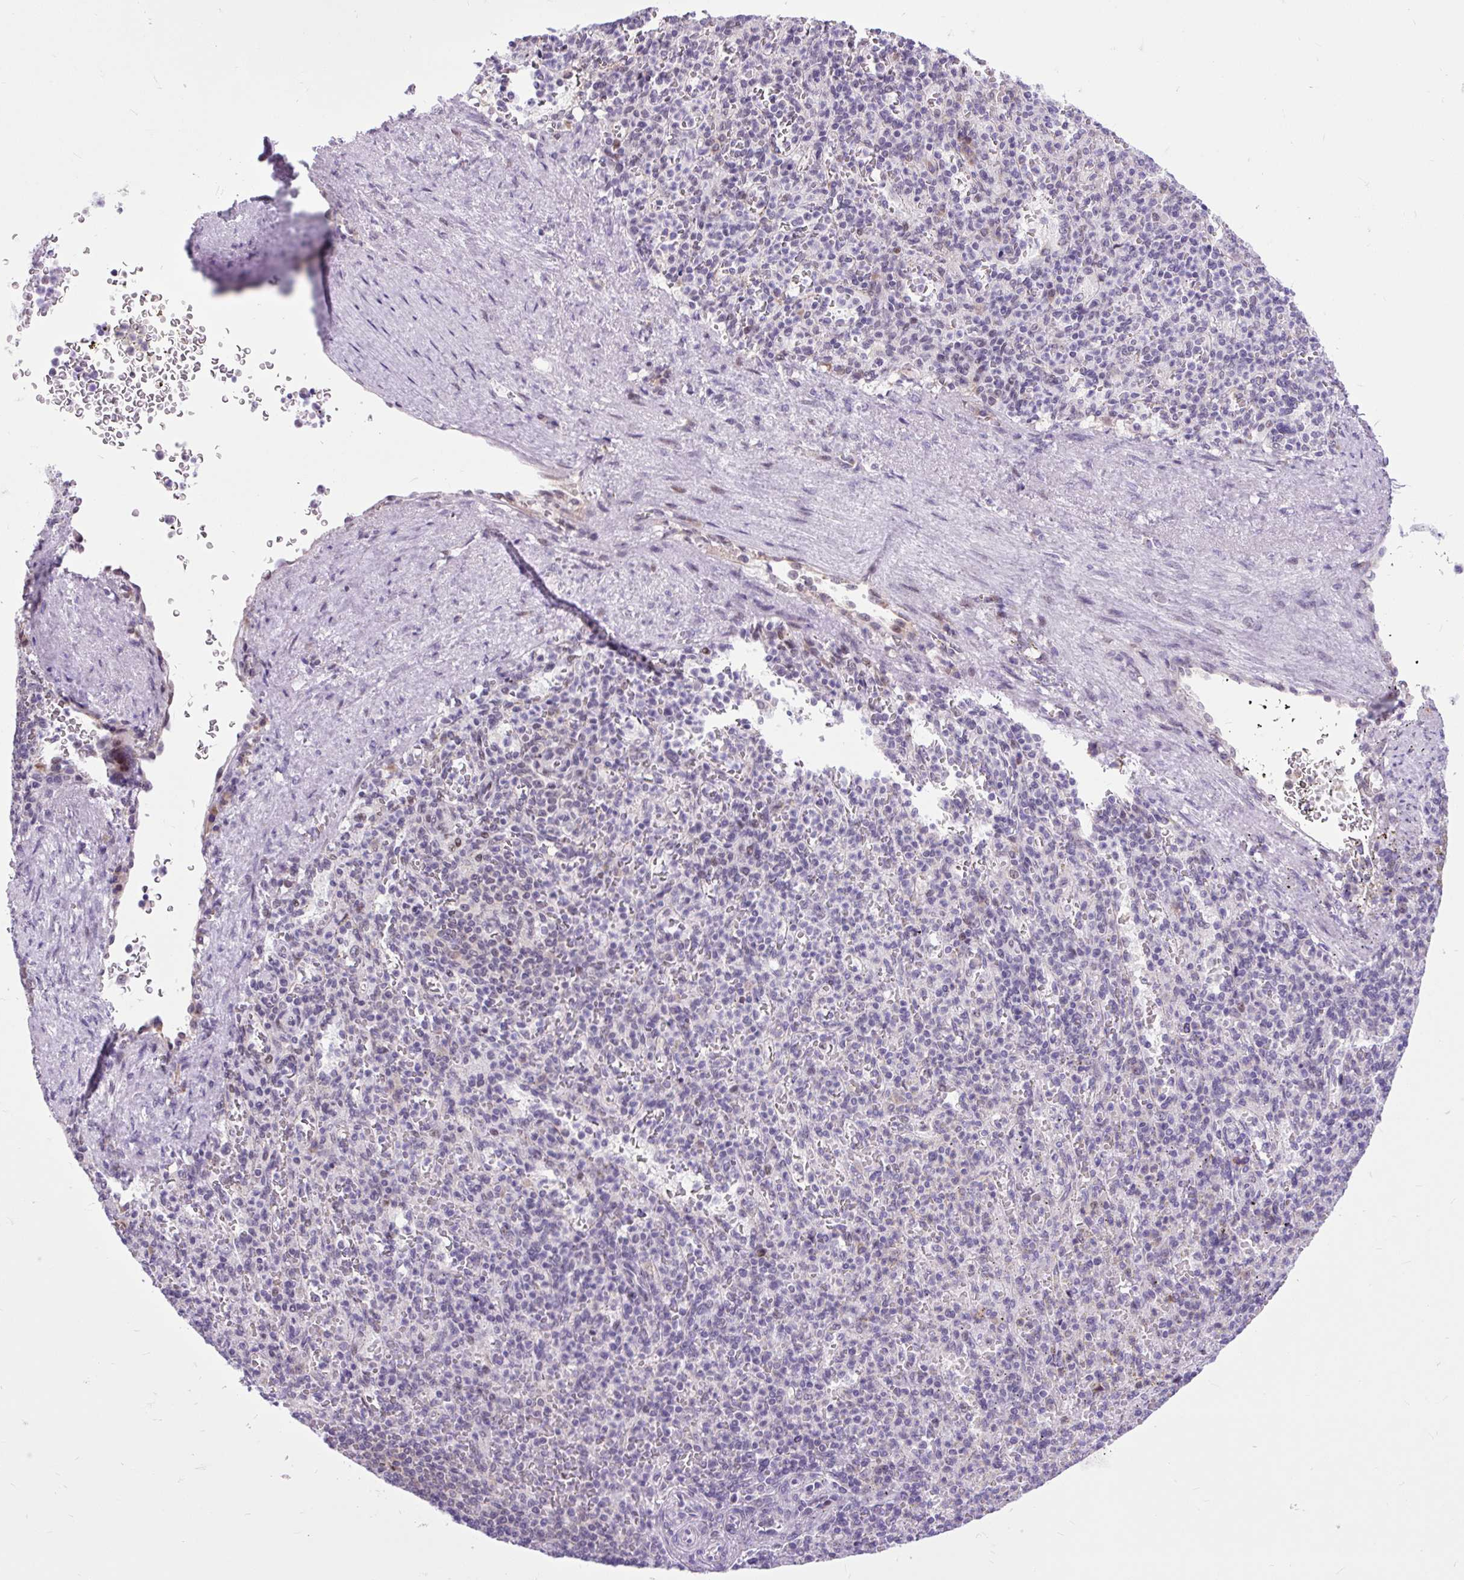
{"staining": {"intensity": "weak", "quantity": "<25%", "location": "nuclear"}, "tissue": "spleen", "cell_type": "Cells in red pulp", "image_type": "normal", "snomed": [{"axis": "morphology", "description": "Normal tissue, NOS"}, {"axis": "topography", "description": "Spleen"}], "caption": "This is a image of IHC staining of unremarkable spleen, which shows no expression in cells in red pulp.", "gene": "CLK2", "patient": {"sex": "female", "age": 74}}